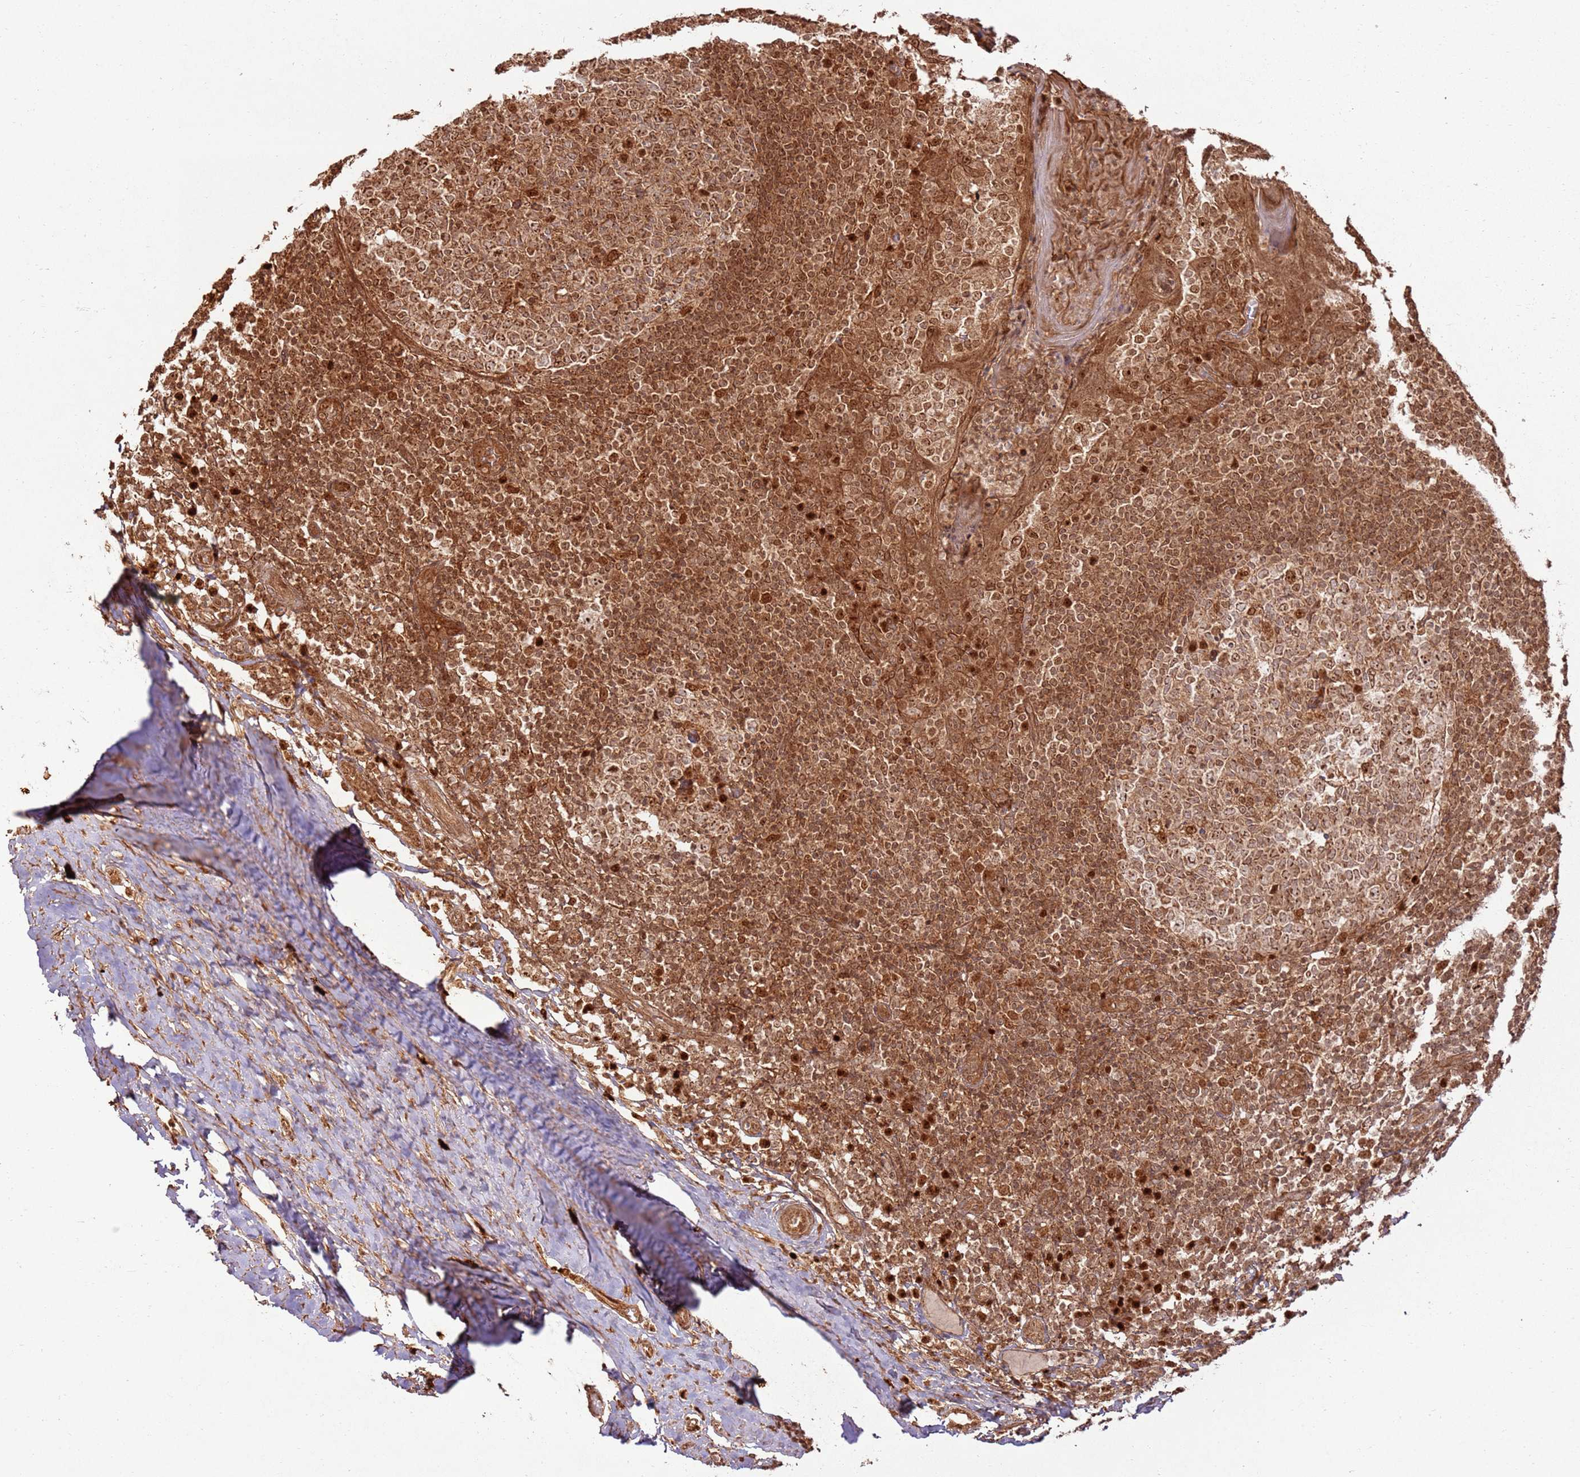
{"staining": {"intensity": "moderate", "quantity": ">75%", "location": "cytoplasmic/membranous,nuclear"}, "tissue": "tonsil", "cell_type": "Germinal center cells", "image_type": "normal", "snomed": [{"axis": "morphology", "description": "Normal tissue, NOS"}, {"axis": "topography", "description": "Tonsil"}], "caption": "Immunohistochemical staining of benign human tonsil displays medium levels of moderate cytoplasmic/membranous,nuclear staining in about >75% of germinal center cells. (Stains: DAB in brown, nuclei in blue, Microscopy: brightfield microscopy at high magnification).", "gene": "TBC1D13", "patient": {"sex": "female", "age": 19}}